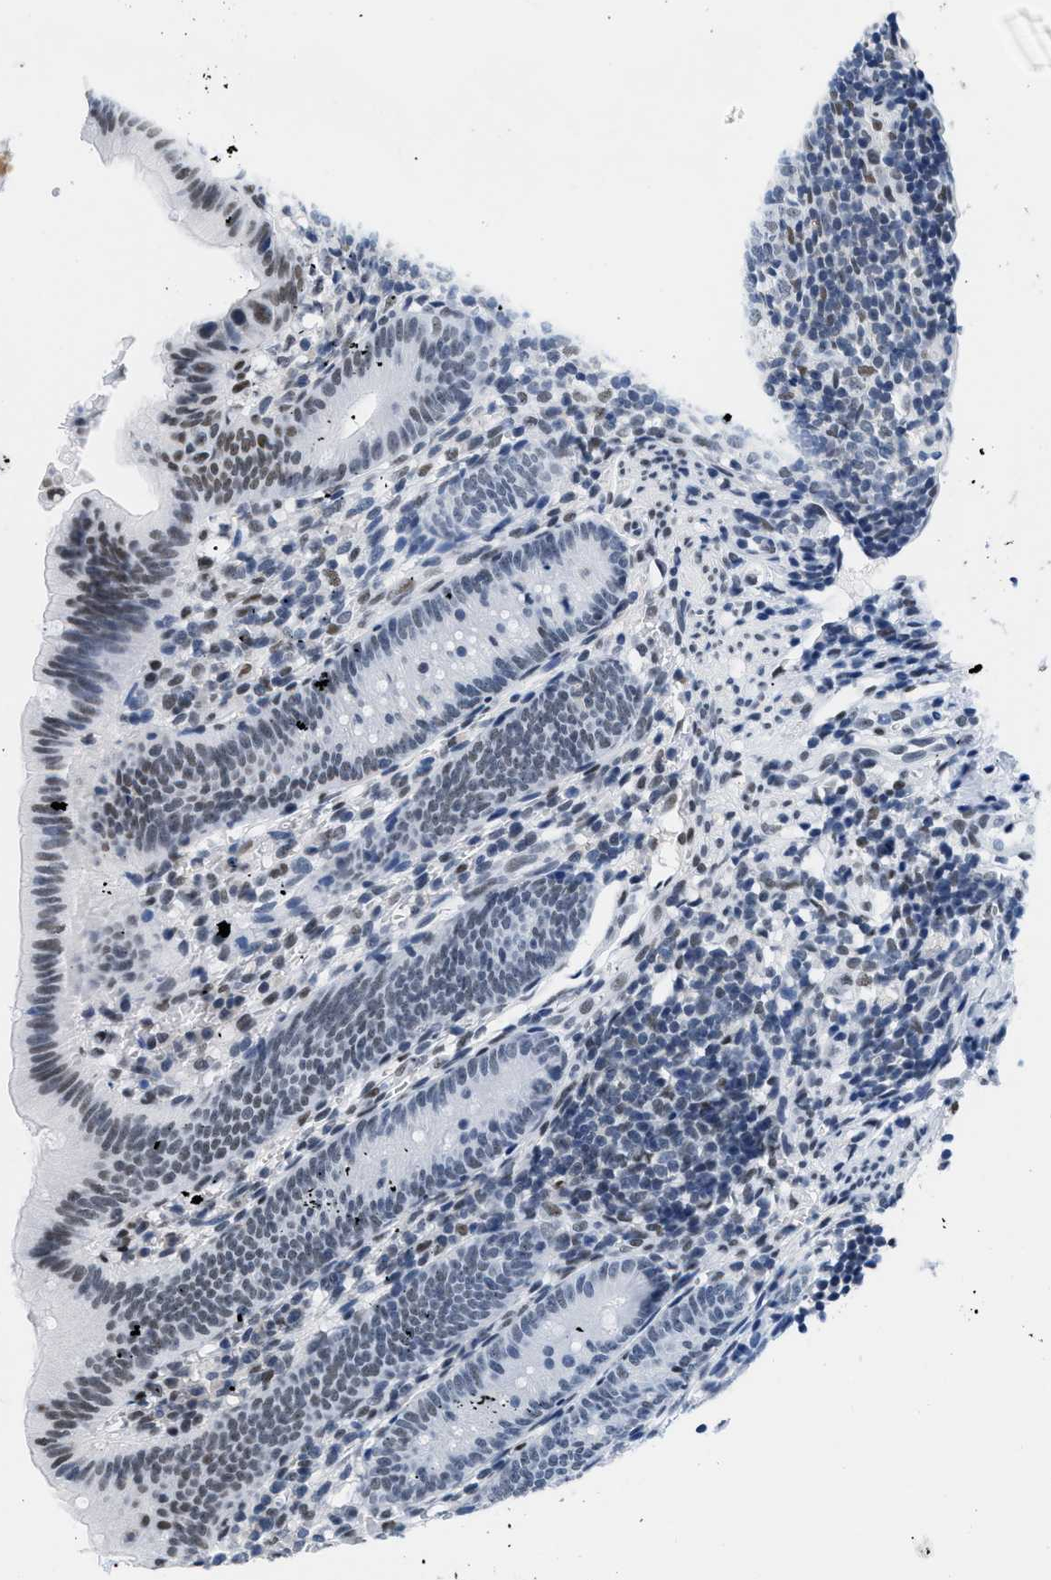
{"staining": {"intensity": "moderate", "quantity": "<25%", "location": "nuclear"}, "tissue": "appendix", "cell_type": "Glandular cells", "image_type": "normal", "snomed": [{"axis": "morphology", "description": "Normal tissue, NOS"}, {"axis": "topography", "description": "Appendix"}], "caption": "Immunohistochemical staining of benign appendix demonstrates moderate nuclear protein positivity in about <25% of glandular cells.", "gene": "CTBP1", "patient": {"sex": "male", "age": 1}}